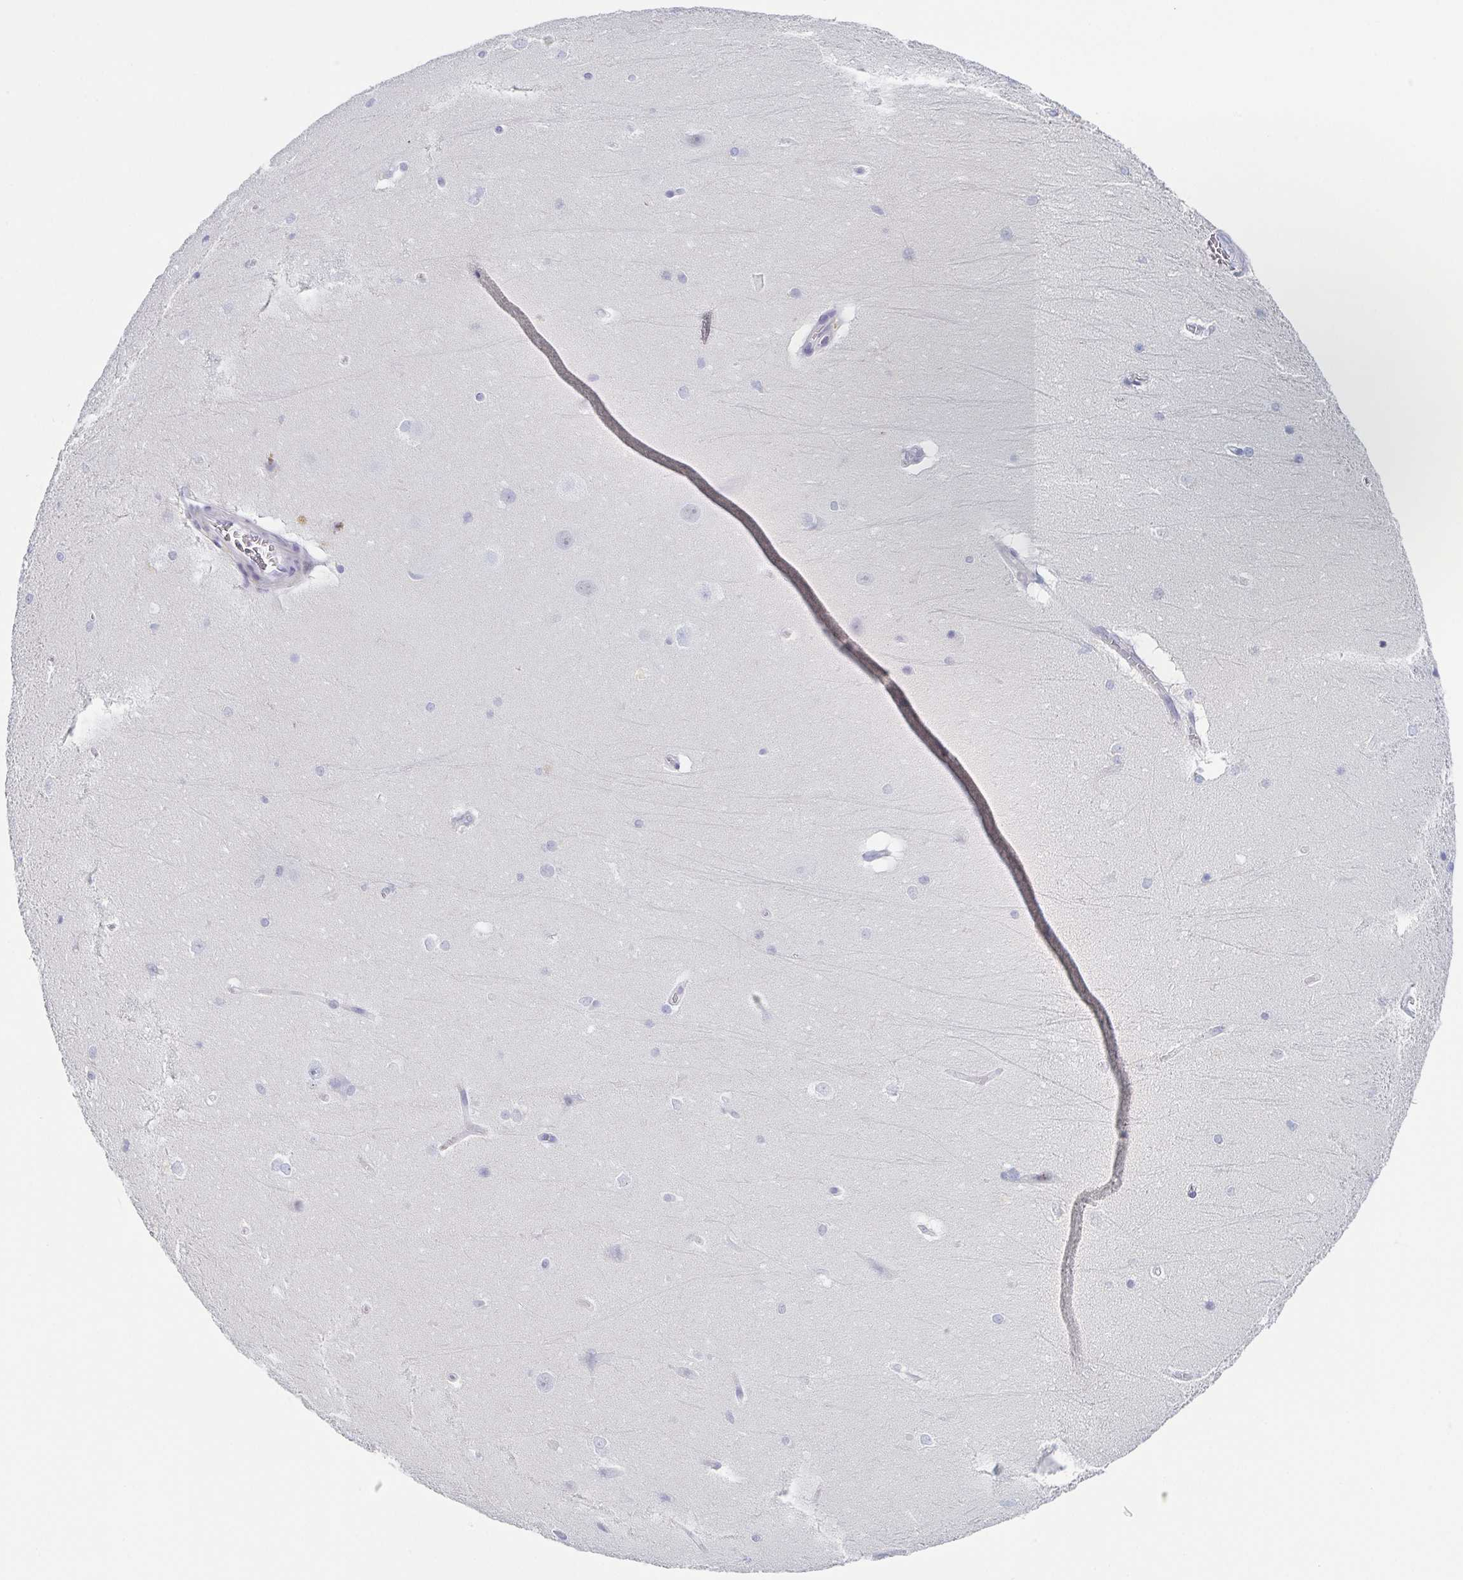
{"staining": {"intensity": "negative", "quantity": "none", "location": "none"}, "tissue": "hippocampus", "cell_type": "Glial cells", "image_type": "normal", "snomed": [{"axis": "morphology", "description": "Normal tissue, NOS"}, {"axis": "topography", "description": "Cerebral cortex"}, {"axis": "topography", "description": "Hippocampus"}], "caption": "Immunohistochemical staining of unremarkable human hippocampus demonstrates no significant staining in glial cells.", "gene": "RHOV", "patient": {"sex": "female", "age": 19}}